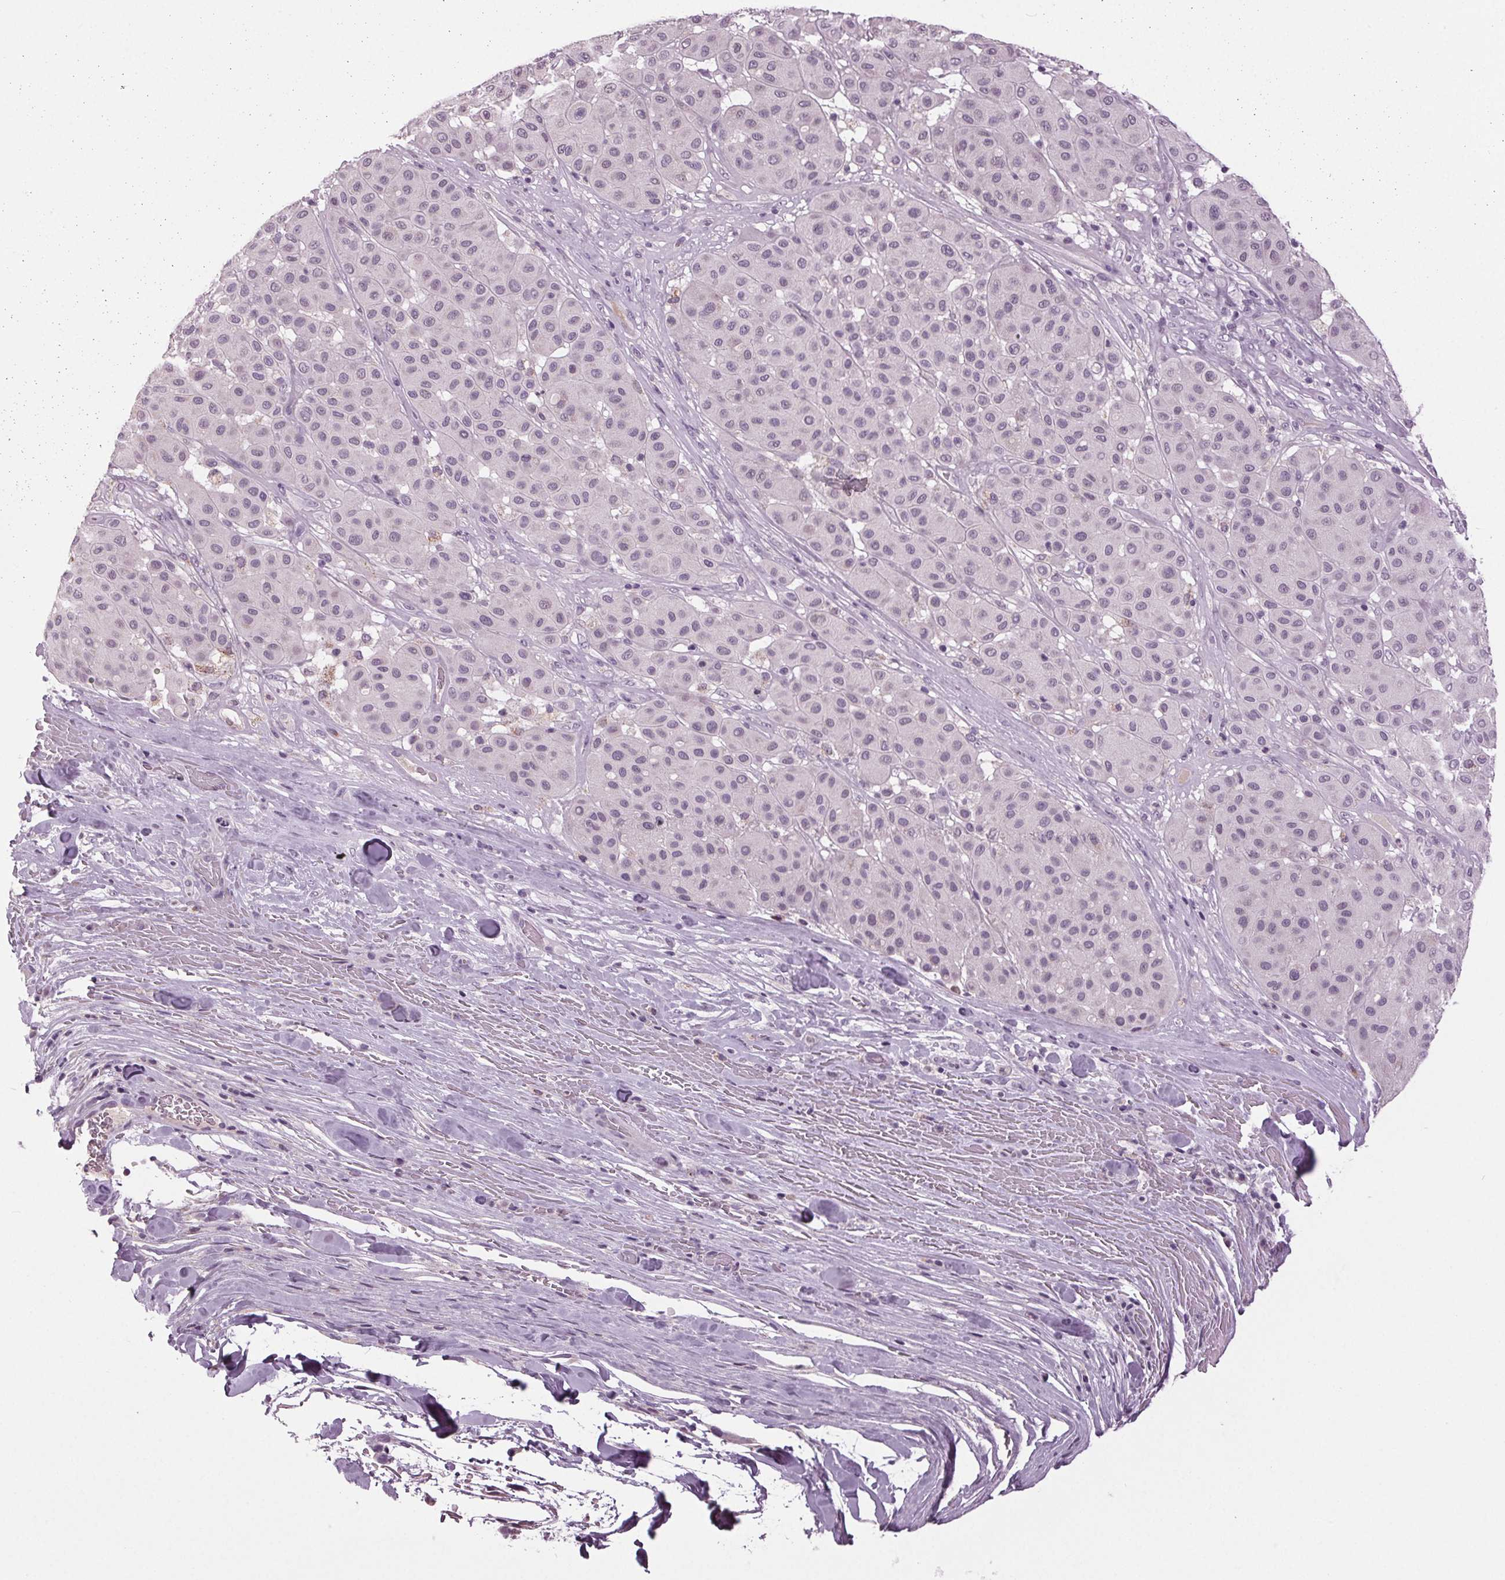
{"staining": {"intensity": "negative", "quantity": "none", "location": "none"}, "tissue": "melanoma", "cell_type": "Tumor cells", "image_type": "cancer", "snomed": [{"axis": "morphology", "description": "Malignant melanoma, Metastatic site"}, {"axis": "topography", "description": "Smooth muscle"}], "caption": "A high-resolution micrograph shows immunohistochemistry (IHC) staining of malignant melanoma (metastatic site), which shows no significant positivity in tumor cells.", "gene": "DNAH12", "patient": {"sex": "male", "age": 41}}